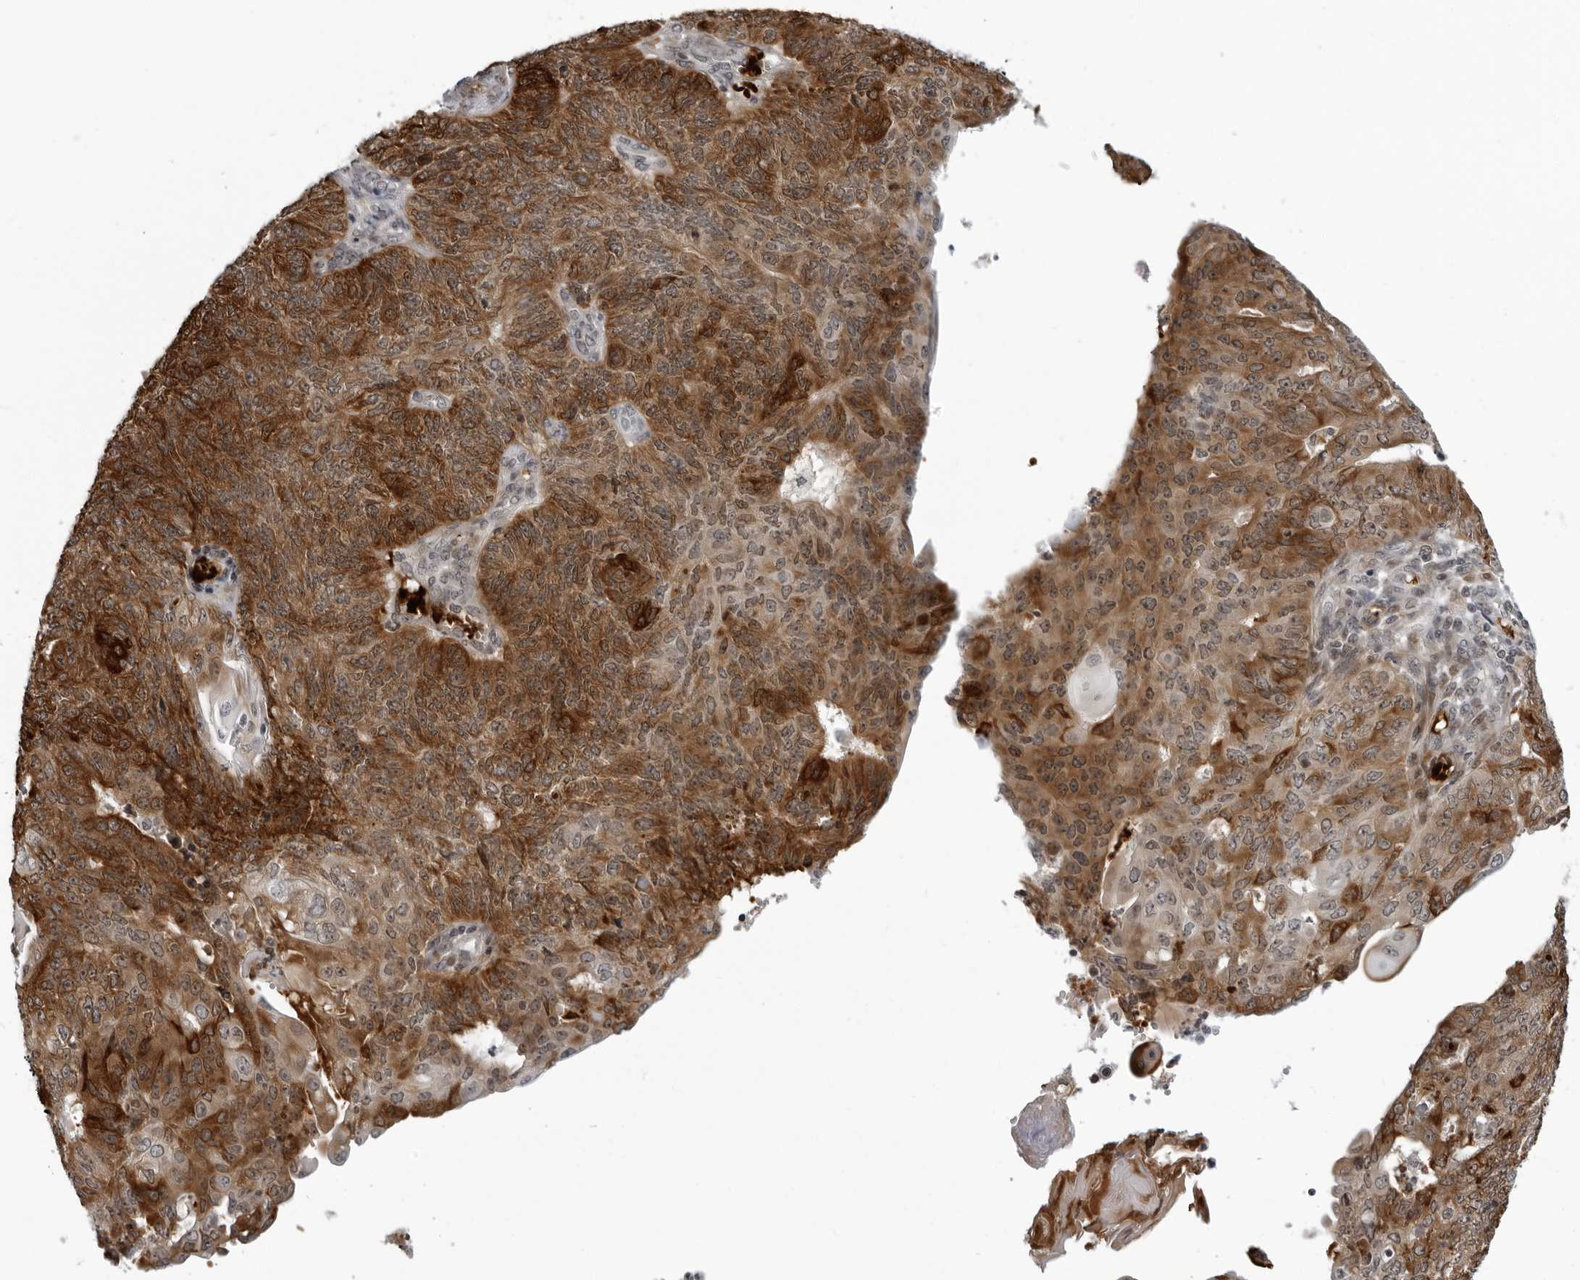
{"staining": {"intensity": "strong", "quantity": ">75%", "location": "cytoplasmic/membranous"}, "tissue": "endometrial cancer", "cell_type": "Tumor cells", "image_type": "cancer", "snomed": [{"axis": "morphology", "description": "Adenocarcinoma, NOS"}, {"axis": "topography", "description": "Endometrium"}], "caption": "The micrograph shows immunohistochemical staining of endometrial adenocarcinoma. There is strong cytoplasmic/membranous staining is seen in about >75% of tumor cells.", "gene": "THOP1", "patient": {"sex": "female", "age": 32}}